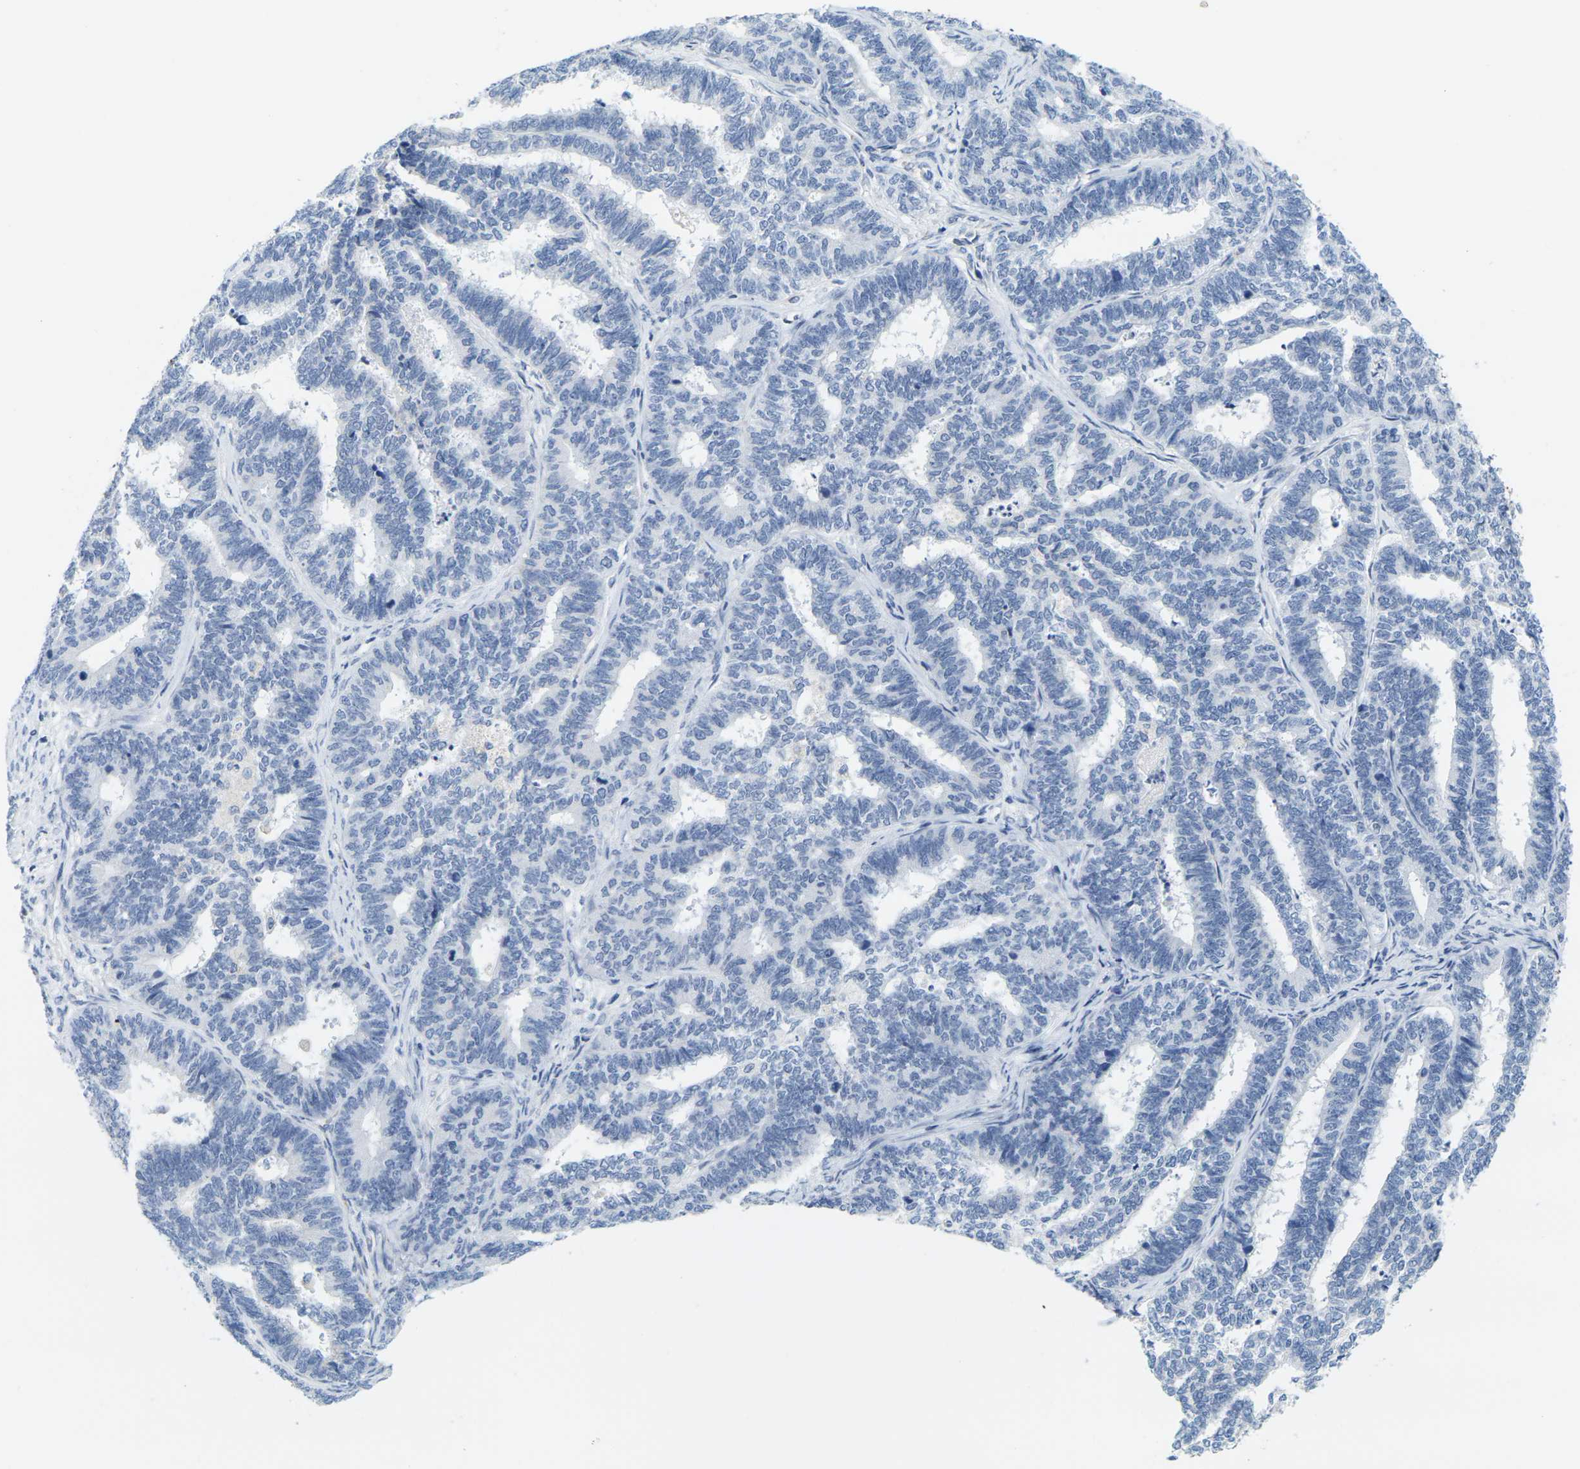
{"staining": {"intensity": "negative", "quantity": "none", "location": "none"}, "tissue": "endometrial cancer", "cell_type": "Tumor cells", "image_type": "cancer", "snomed": [{"axis": "morphology", "description": "Adenocarcinoma, NOS"}, {"axis": "topography", "description": "Endometrium"}], "caption": "The immunohistochemistry micrograph has no significant staining in tumor cells of endometrial adenocarcinoma tissue.", "gene": "KLK5", "patient": {"sex": "female", "age": 70}}